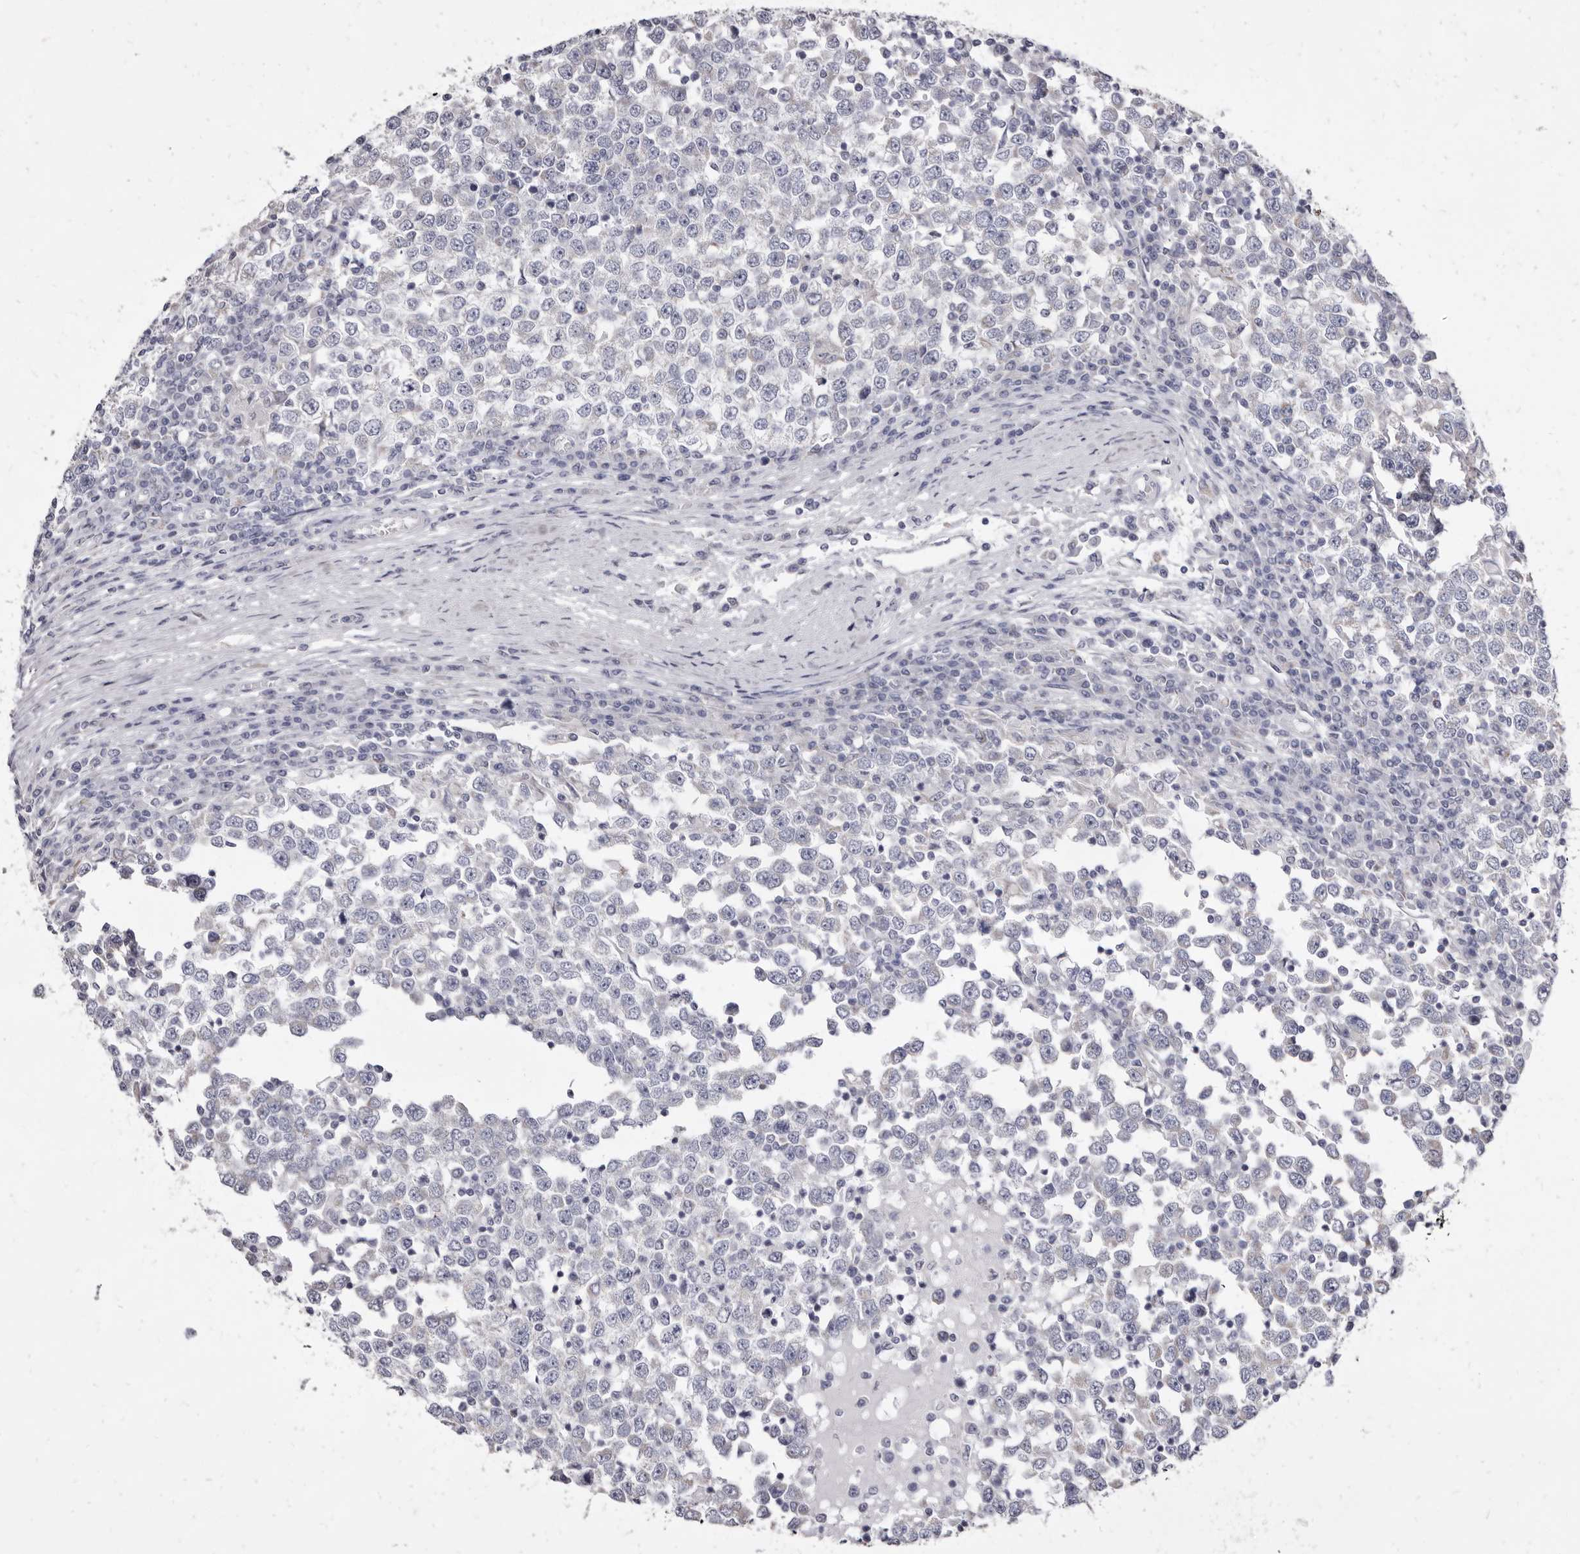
{"staining": {"intensity": "negative", "quantity": "none", "location": "none"}, "tissue": "testis cancer", "cell_type": "Tumor cells", "image_type": "cancer", "snomed": [{"axis": "morphology", "description": "Seminoma, NOS"}, {"axis": "topography", "description": "Testis"}], "caption": "High power microscopy histopathology image of an immunohistochemistry micrograph of testis seminoma, revealing no significant positivity in tumor cells.", "gene": "CYP2E1", "patient": {"sex": "male", "age": 65}}